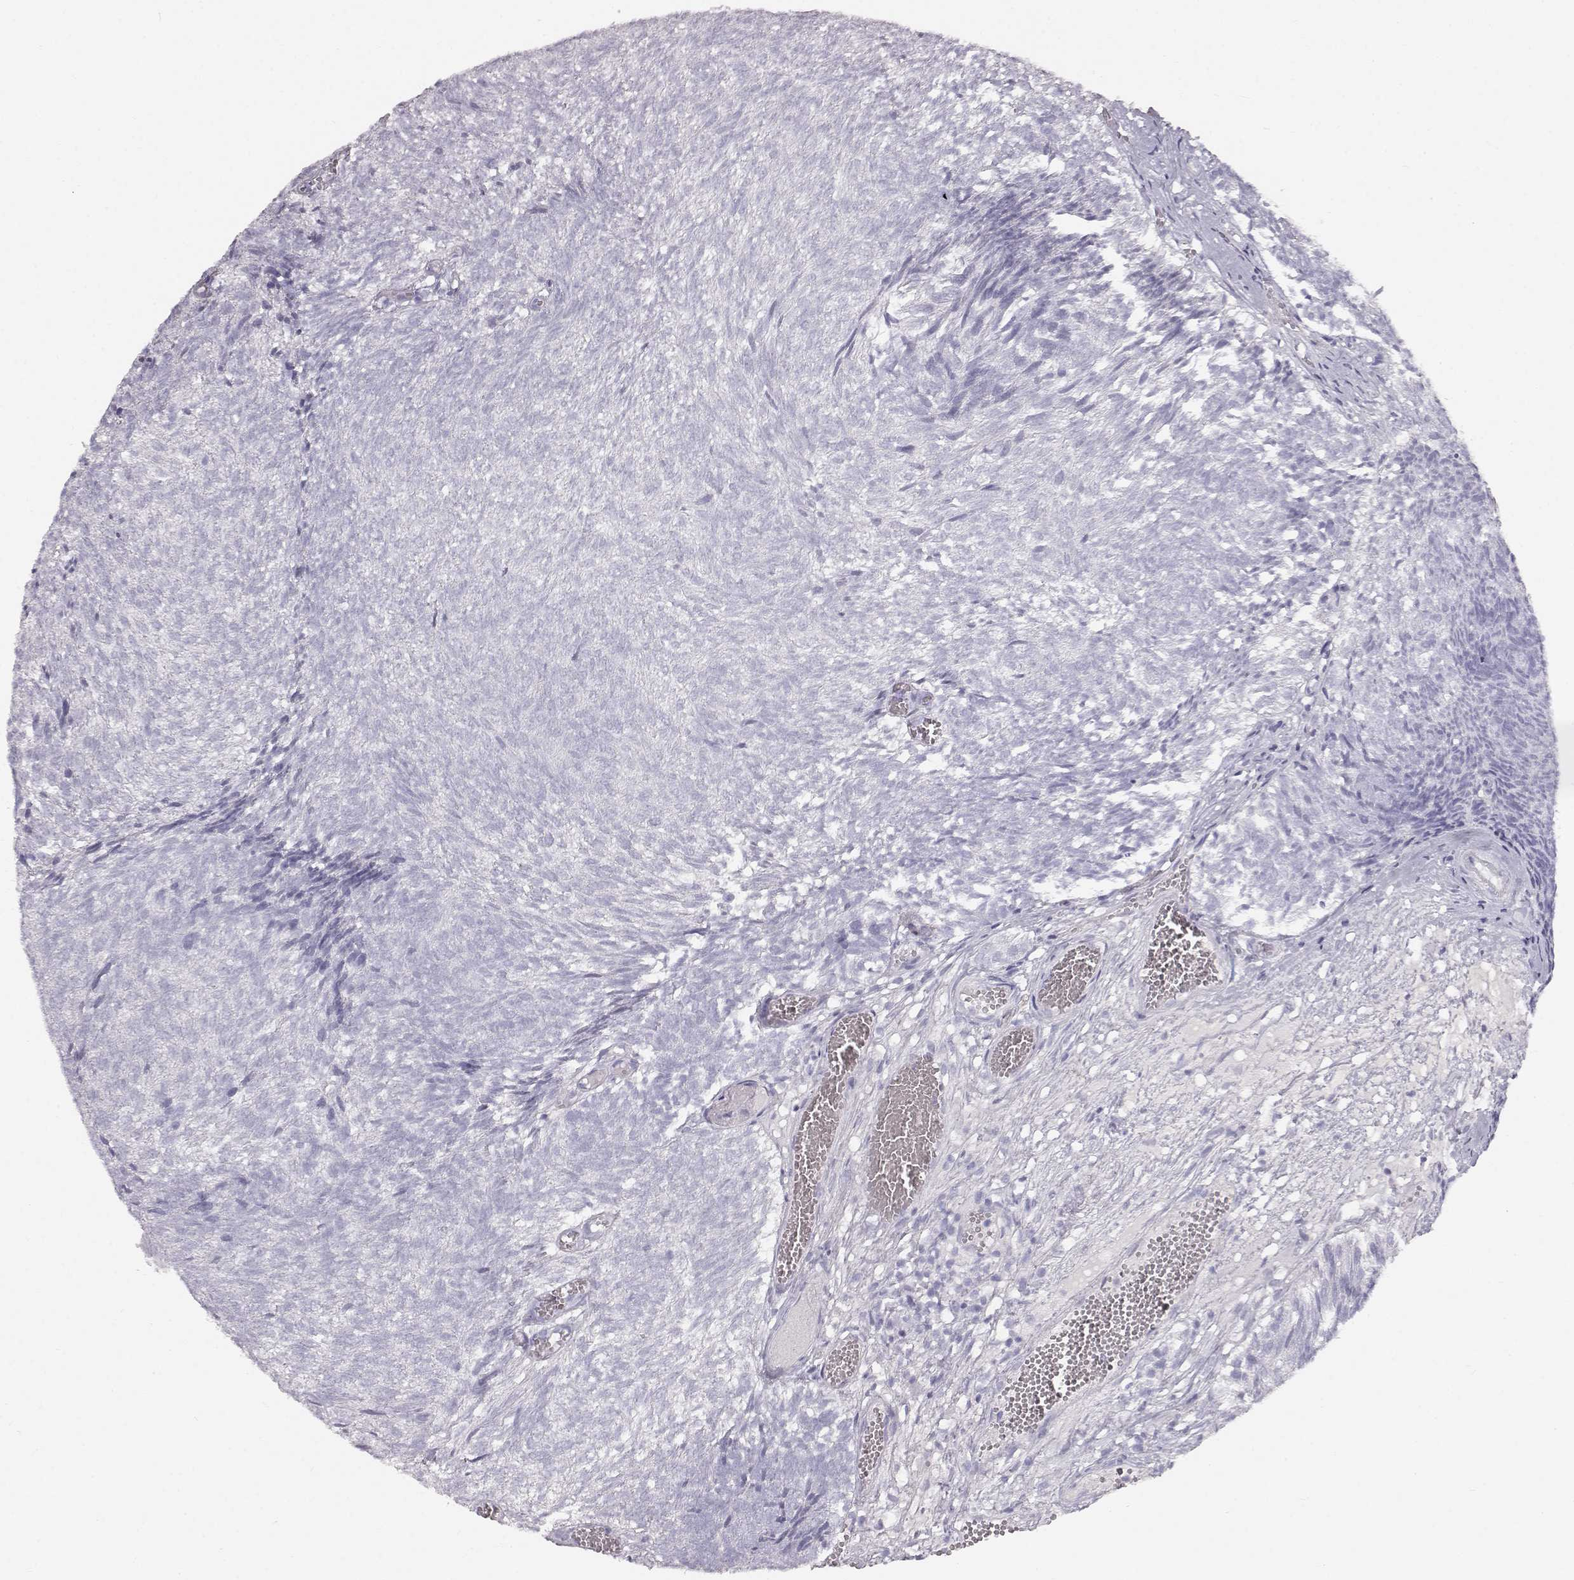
{"staining": {"intensity": "negative", "quantity": "none", "location": "none"}, "tissue": "urothelial cancer", "cell_type": "Tumor cells", "image_type": "cancer", "snomed": [{"axis": "morphology", "description": "Urothelial carcinoma, Low grade"}, {"axis": "topography", "description": "Urinary bladder"}], "caption": "Protein analysis of urothelial carcinoma (low-grade) reveals no significant positivity in tumor cells.", "gene": "KRTAP16-1", "patient": {"sex": "male", "age": 77}}